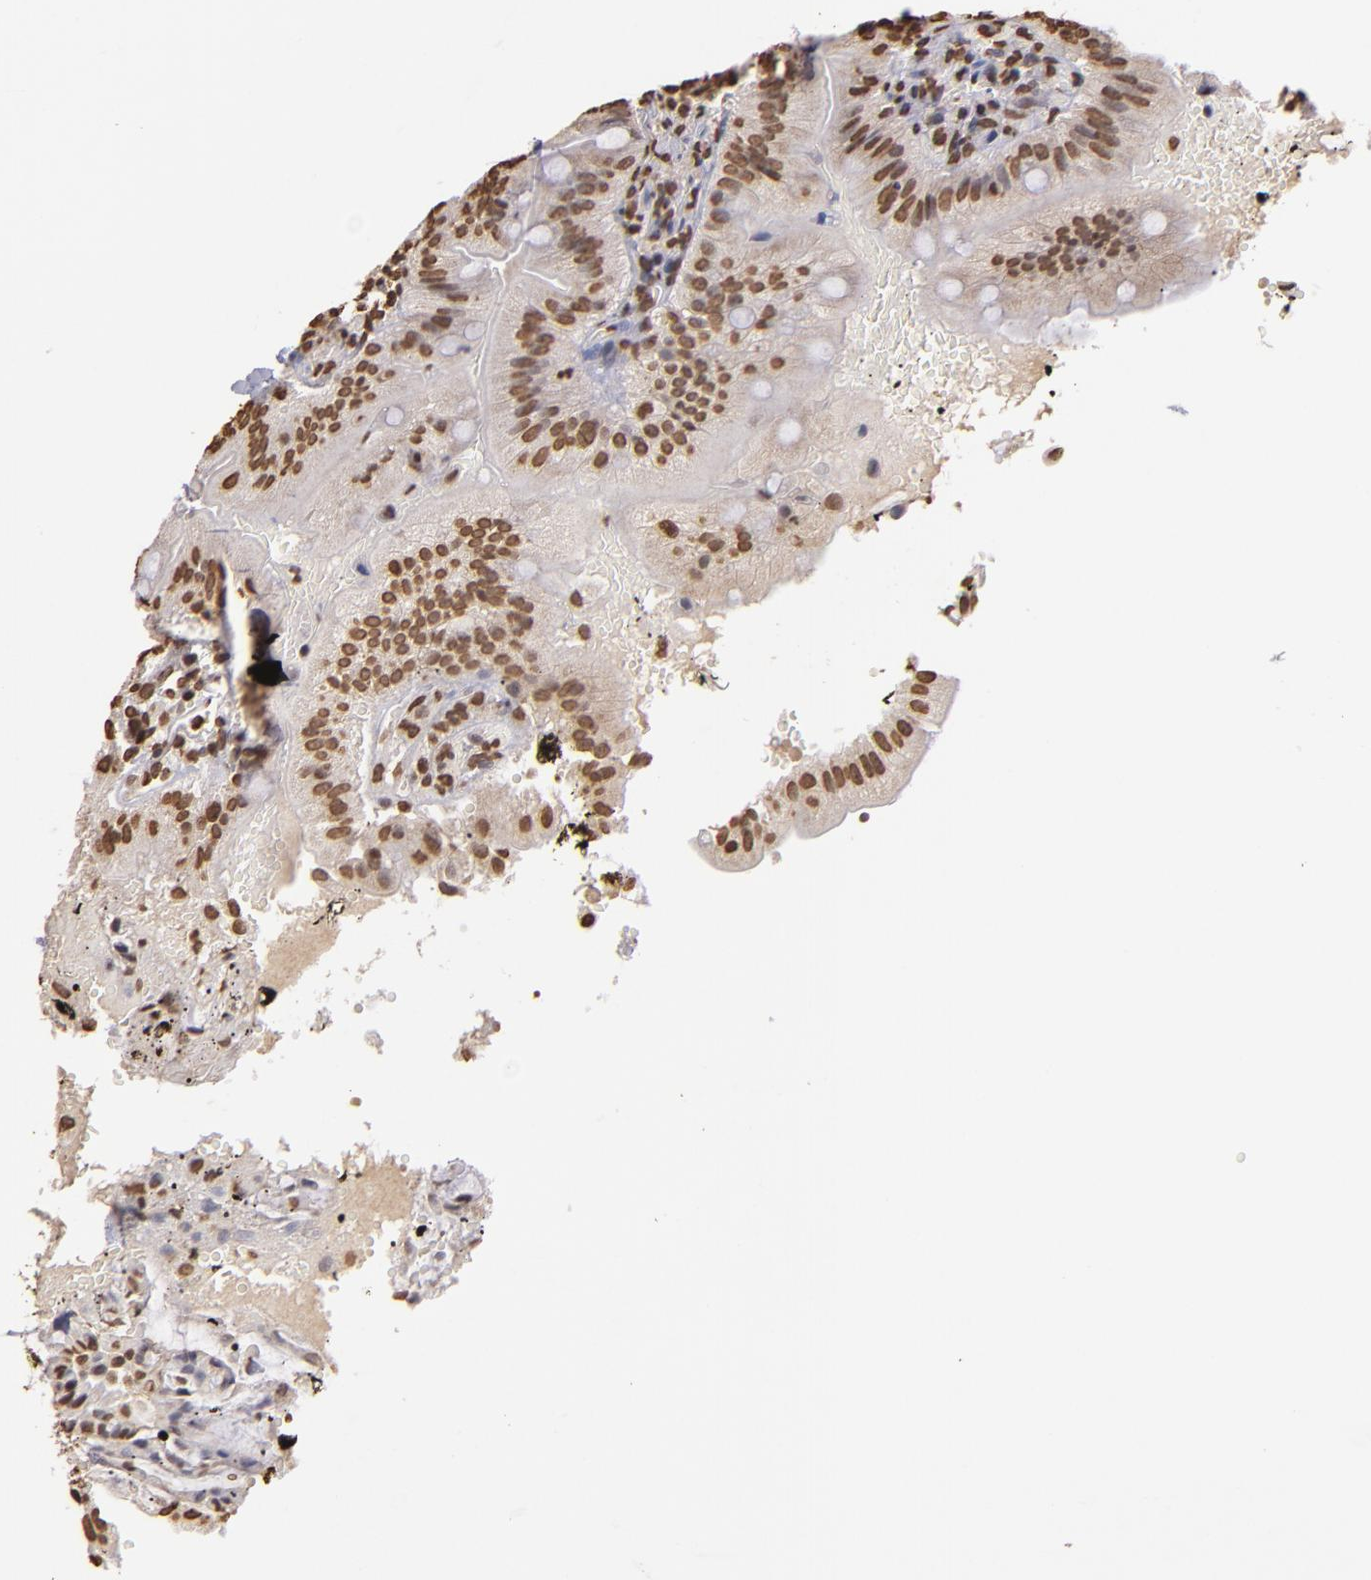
{"staining": {"intensity": "moderate", "quantity": "25%-75%", "location": "nuclear"}, "tissue": "small intestine", "cell_type": "Glandular cells", "image_type": "normal", "snomed": [{"axis": "morphology", "description": "Normal tissue, NOS"}, {"axis": "topography", "description": "Small intestine"}], "caption": "The immunohistochemical stain highlights moderate nuclear positivity in glandular cells of normal small intestine. Ihc stains the protein of interest in brown and the nuclei are stained blue.", "gene": "LBX1", "patient": {"sex": "male", "age": 71}}